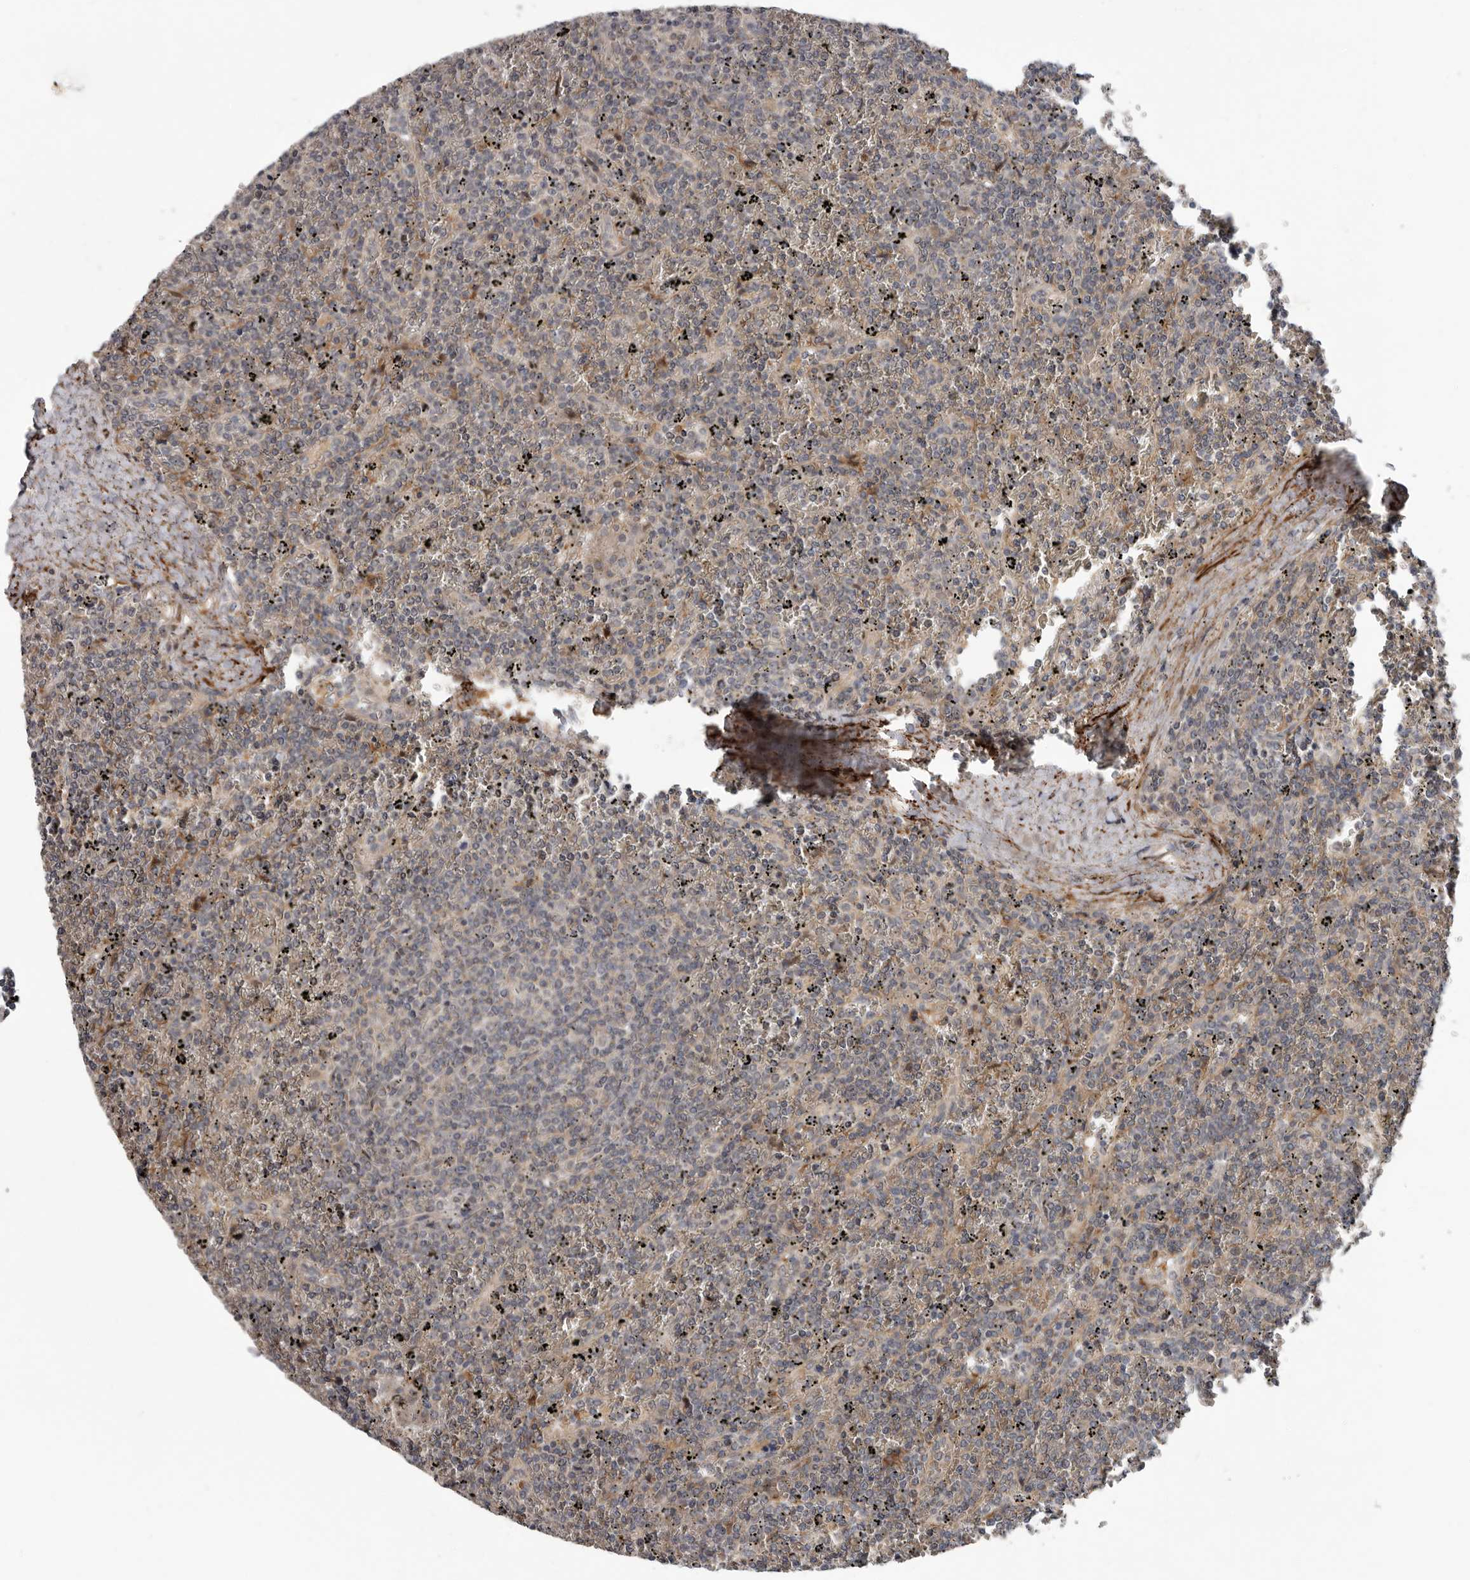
{"staining": {"intensity": "negative", "quantity": "none", "location": "none"}, "tissue": "lymphoma", "cell_type": "Tumor cells", "image_type": "cancer", "snomed": [{"axis": "morphology", "description": "Malignant lymphoma, non-Hodgkin's type, Low grade"}, {"axis": "topography", "description": "Spleen"}], "caption": "Lymphoma was stained to show a protein in brown. There is no significant staining in tumor cells. (Immunohistochemistry (ihc), brightfield microscopy, high magnification).", "gene": "FGFR4", "patient": {"sex": "female", "age": 19}}